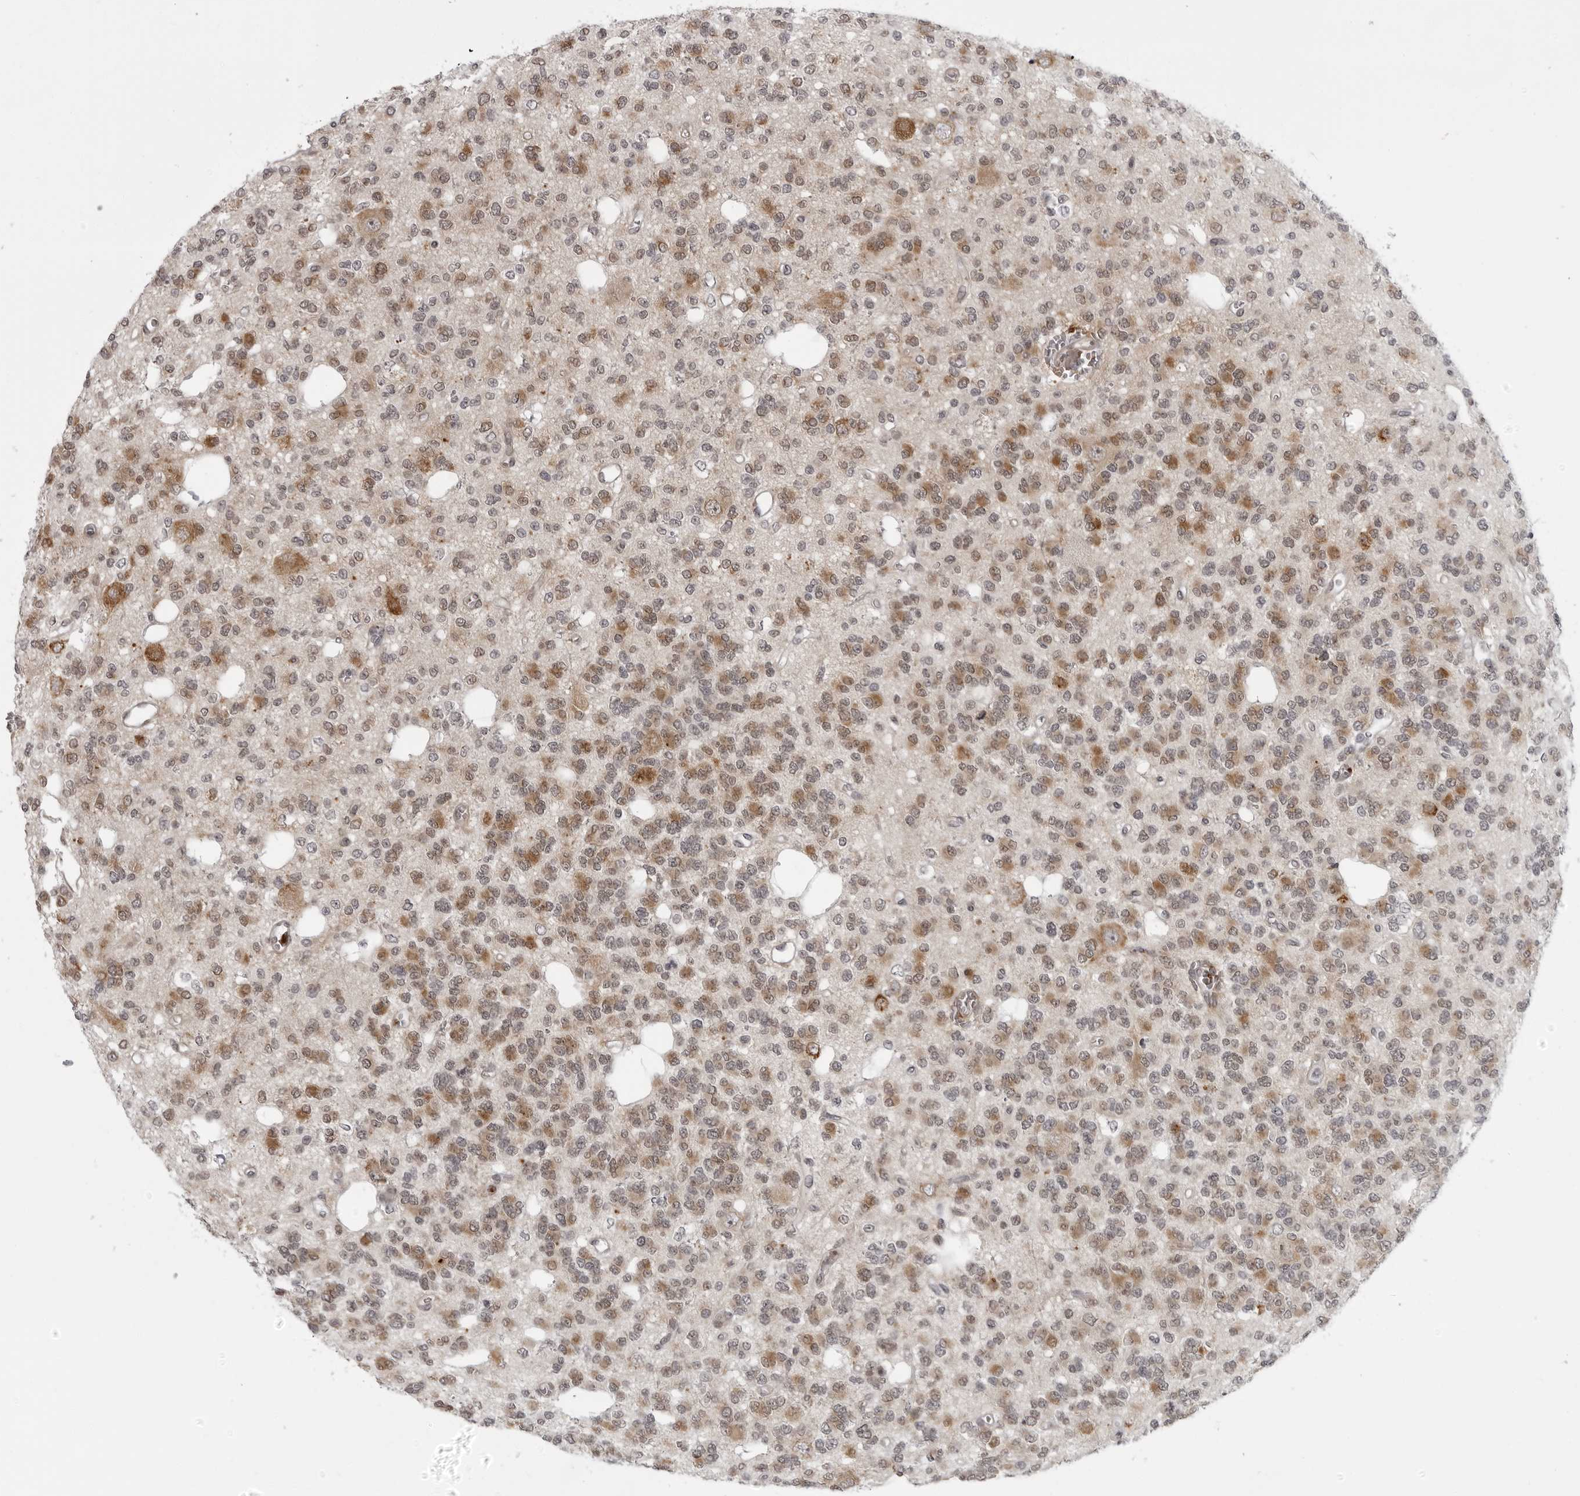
{"staining": {"intensity": "moderate", "quantity": "25%-75%", "location": "cytoplasmic/membranous"}, "tissue": "glioma", "cell_type": "Tumor cells", "image_type": "cancer", "snomed": [{"axis": "morphology", "description": "Glioma, malignant, Low grade"}, {"axis": "topography", "description": "Brain"}], "caption": "The immunohistochemical stain shows moderate cytoplasmic/membranous staining in tumor cells of low-grade glioma (malignant) tissue. The protein is shown in brown color, while the nuclei are stained blue.", "gene": "THOP1", "patient": {"sex": "male", "age": 38}}